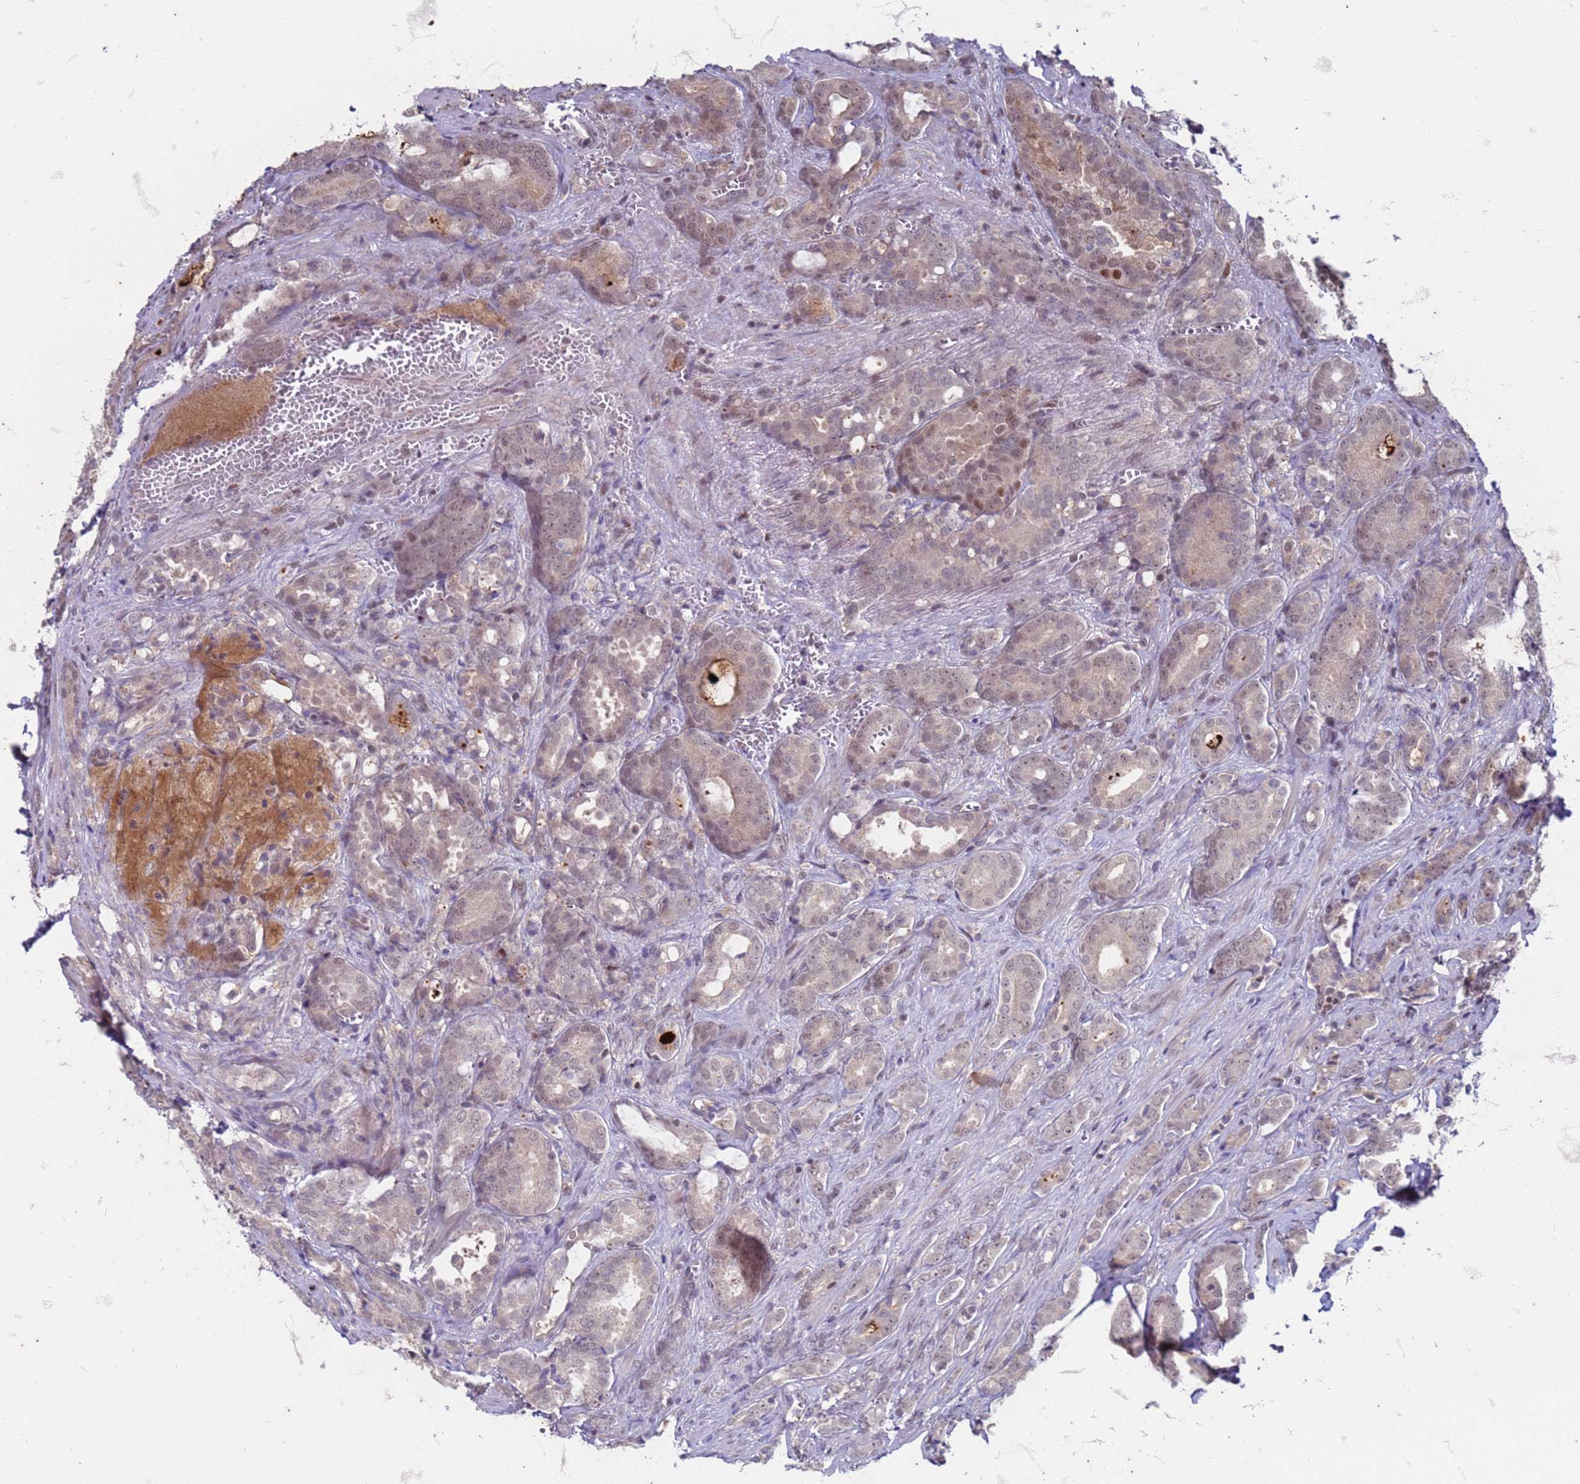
{"staining": {"intensity": "moderate", "quantity": "25%-75%", "location": "nuclear"}, "tissue": "prostate cancer", "cell_type": "Tumor cells", "image_type": "cancer", "snomed": [{"axis": "morphology", "description": "Adenocarcinoma, High grade"}, {"axis": "topography", "description": "Prostate"}], "caption": "Immunohistochemical staining of adenocarcinoma (high-grade) (prostate) reveals medium levels of moderate nuclear staining in about 25%-75% of tumor cells. Nuclei are stained in blue.", "gene": "TRMT6", "patient": {"sex": "male", "age": 72}}